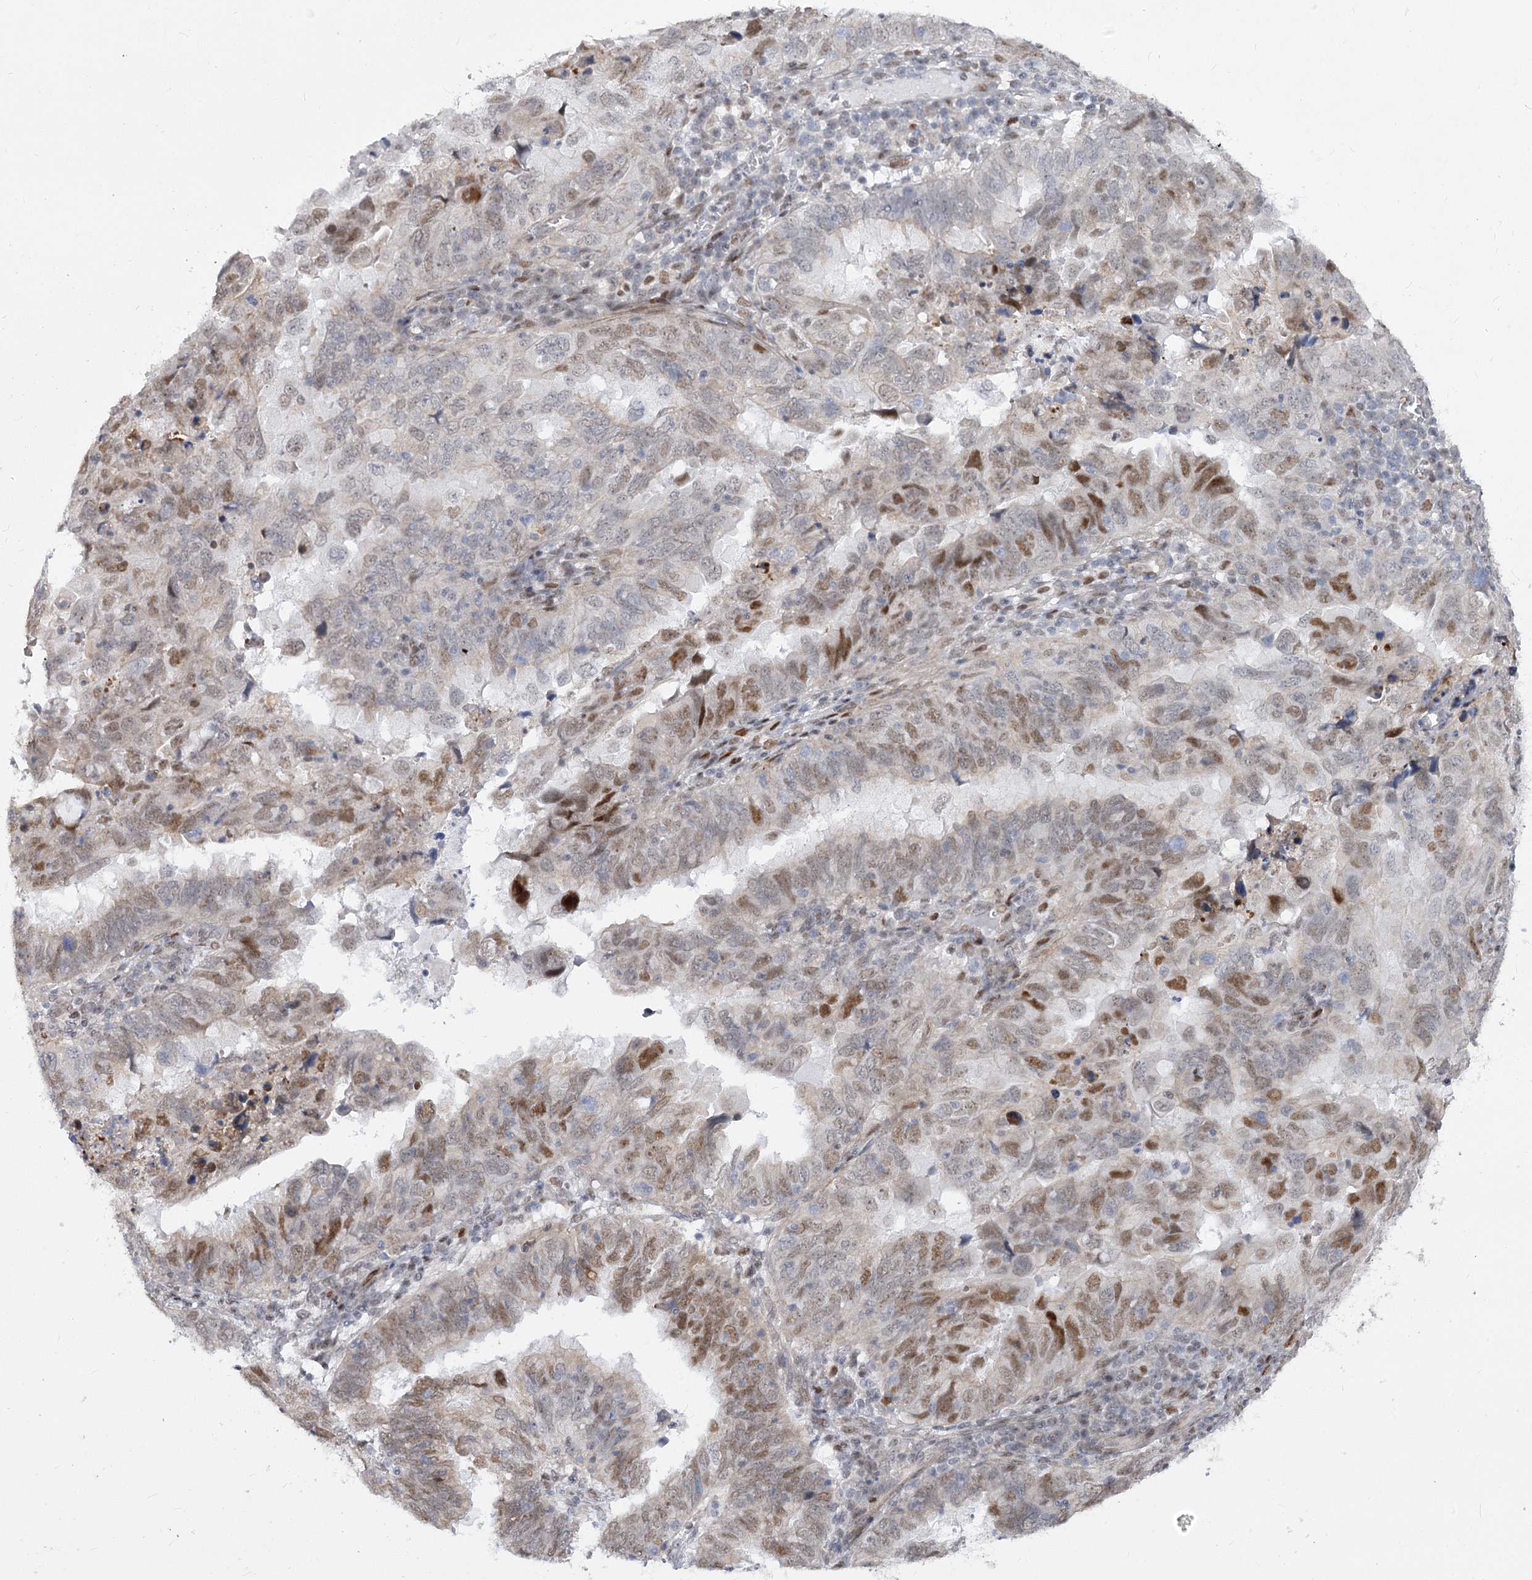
{"staining": {"intensity": "moderate", "quantity": "25%-75%", "location": "nuclear"}, "tissue": "endometrial cancer", "cell_type": "Tumor cells", "image_type": "cancer", "snomed": [{"axis": "morphology", "description": "Adenocarcinoma, NOS"}, {"axis": "topography", "description": "Uterus"}], "caption": "Protein expression analysis of human adenocarcinoma (endometrial) reveals moderate nuclear staining in about 25%-75% of tumor cells.", "gene": "ARSI", "patient": {"sex": "female", "age": 77}}